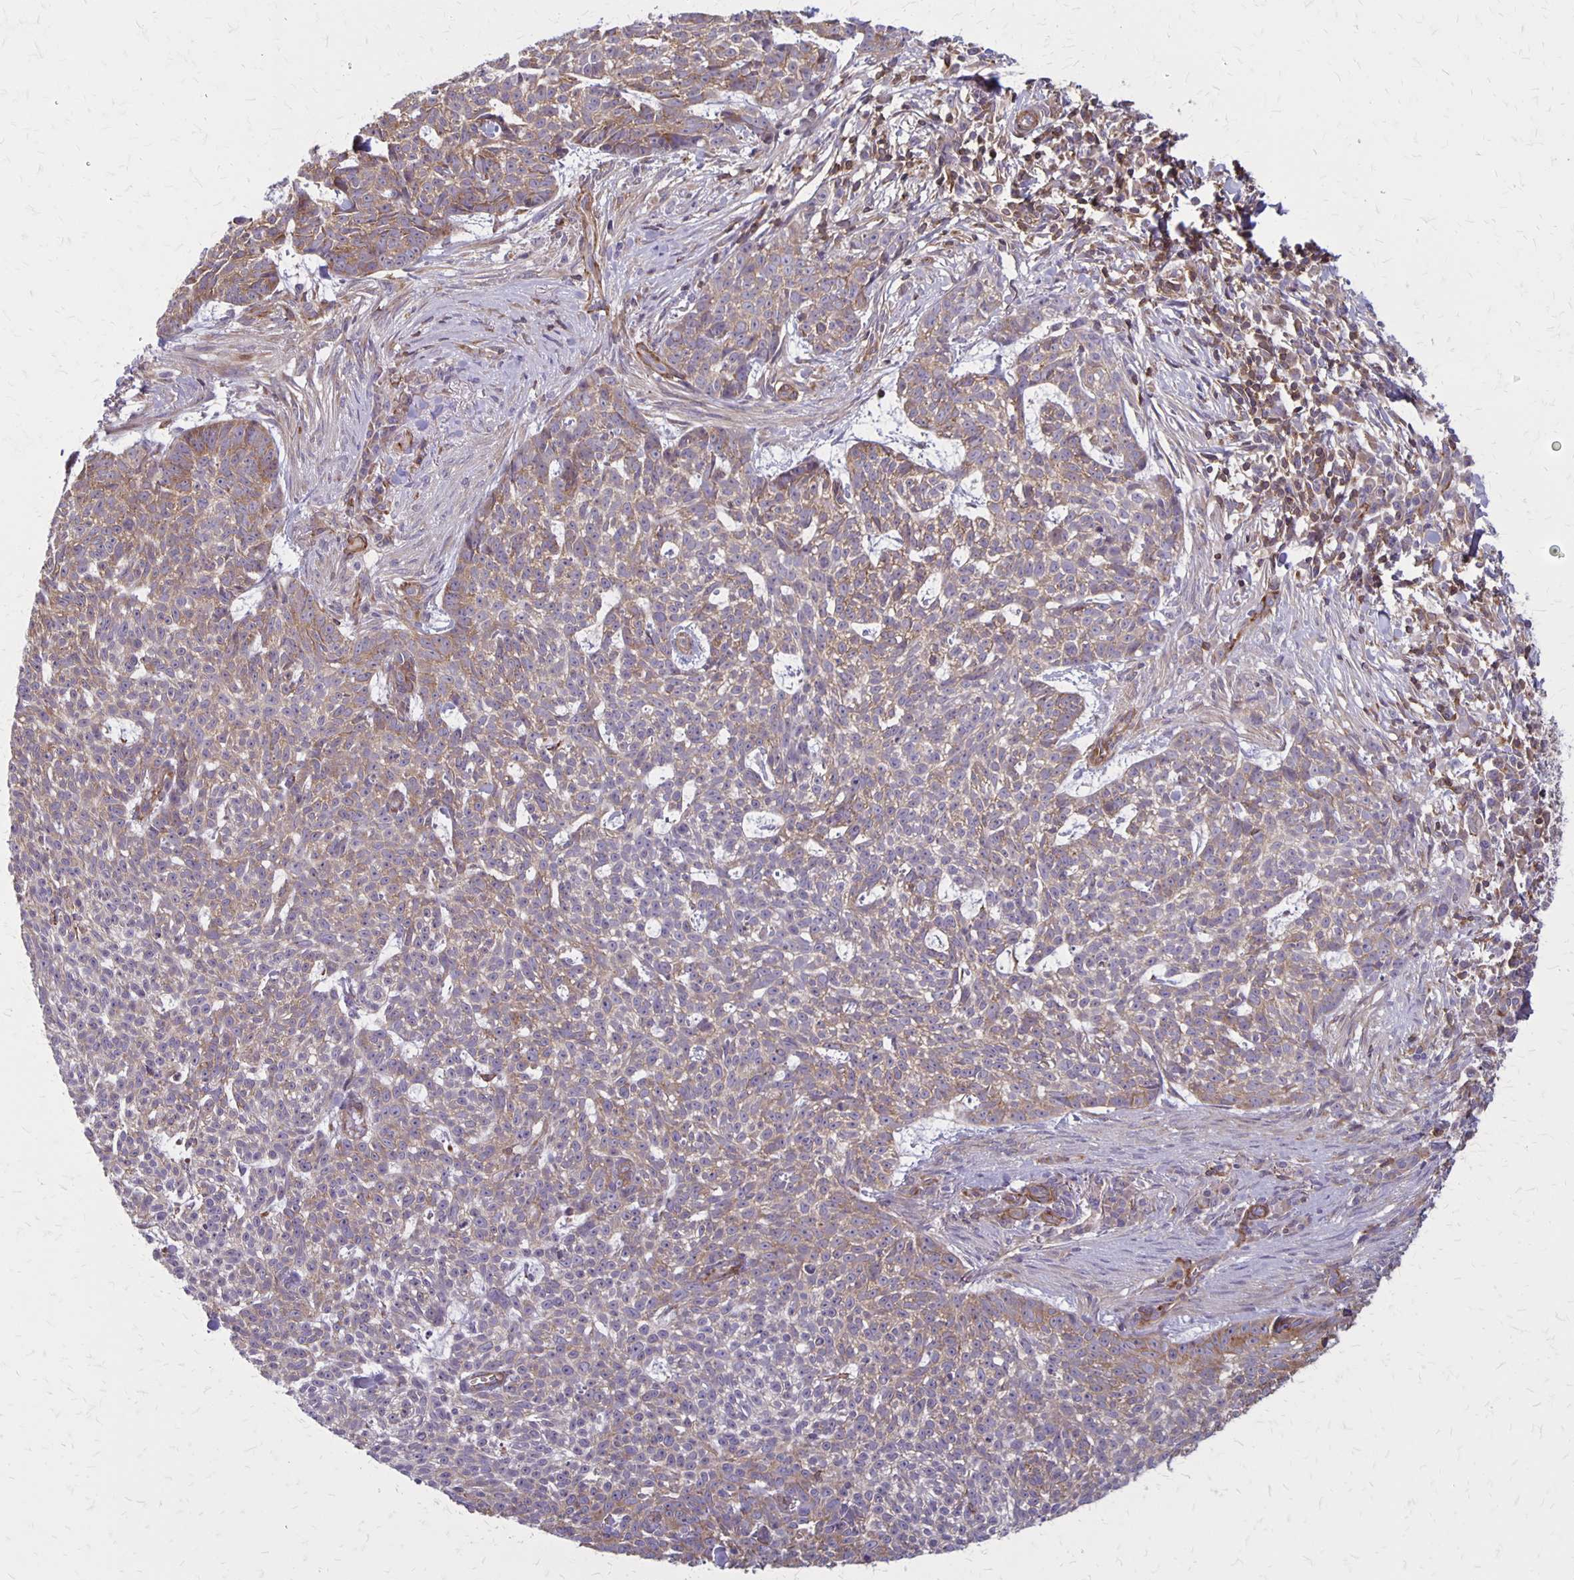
{"staining": {"intensity": "weak", "quantity": "25%-75%", "location": "cytoplasmic/membranous"}, "tissue": "skin cancer", "cell_type": "Tumor cells", "image_type": "cancer", "snomed": [{"axis": "morphology", "description": "Basal cell carcinoma"}, {"axis": "topography", "description": "Skin"}], "caption": "This is an image of IHC staining of skin cancer (basal cell carcinoma), which shows weak staining in the cytoplasmic/membranous of tumor cells.", "gene": "SEPTIN5", "patient": {"sex": "female", "age": 93}}